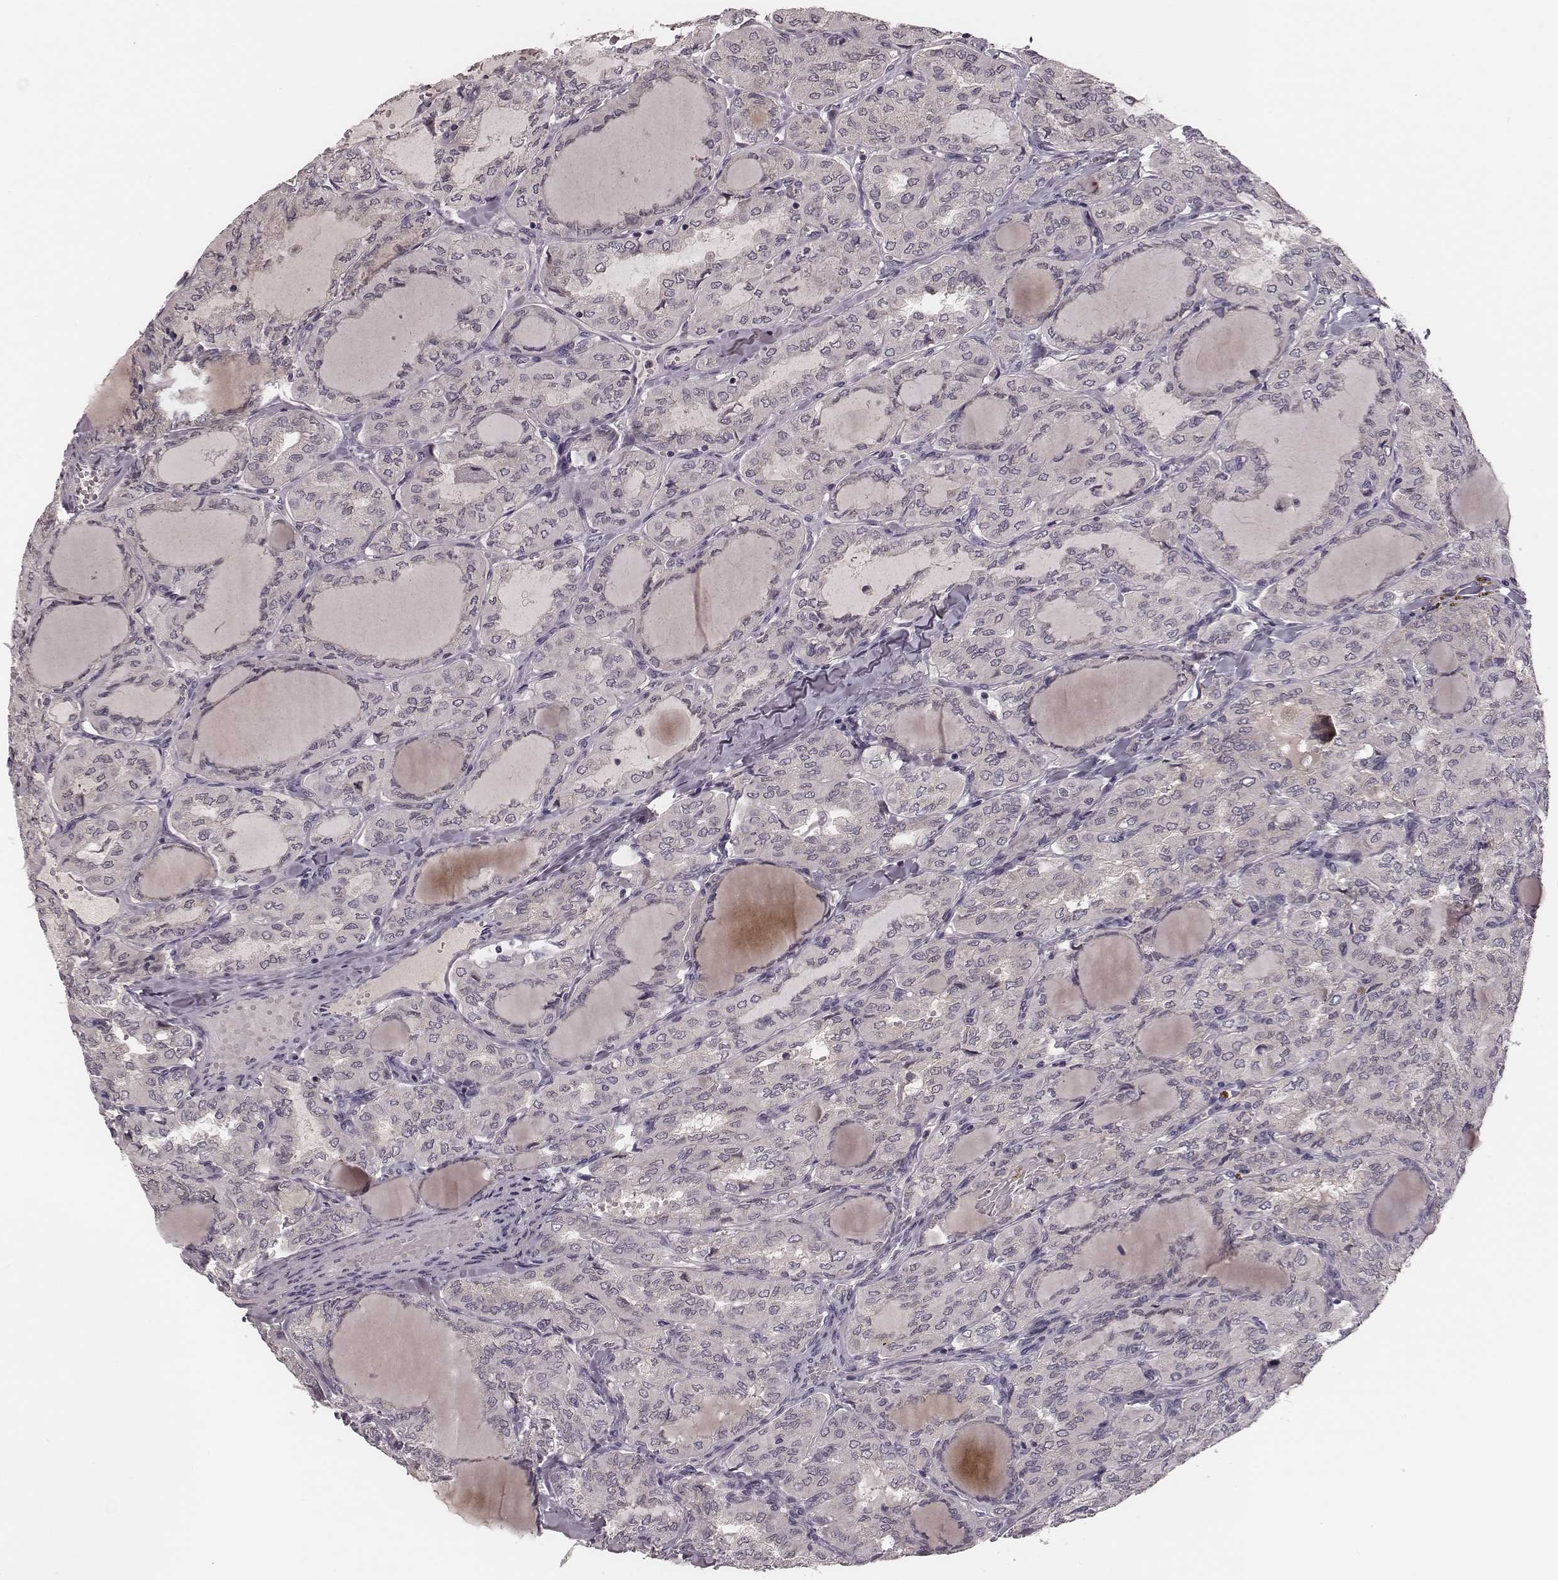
{"staining": {"intensity": "negative", "quantity": "none", "location": "none"}, "tissue": "thyroid cancer", "cell_type": "Tumor cells", "image_type": "cancer", "snomed": [{"axis": "morphology", "description": "Papillary adenocarcinoma, NOS"}, {"axis": "topography", "description": "Thyroid gland"}], "caption": "Tumor cells show no significant protein expression in thyroid papillary adenocarcinoma.", "gene": "P2RX5", "patient": {"sex": "male", "age": 20}}